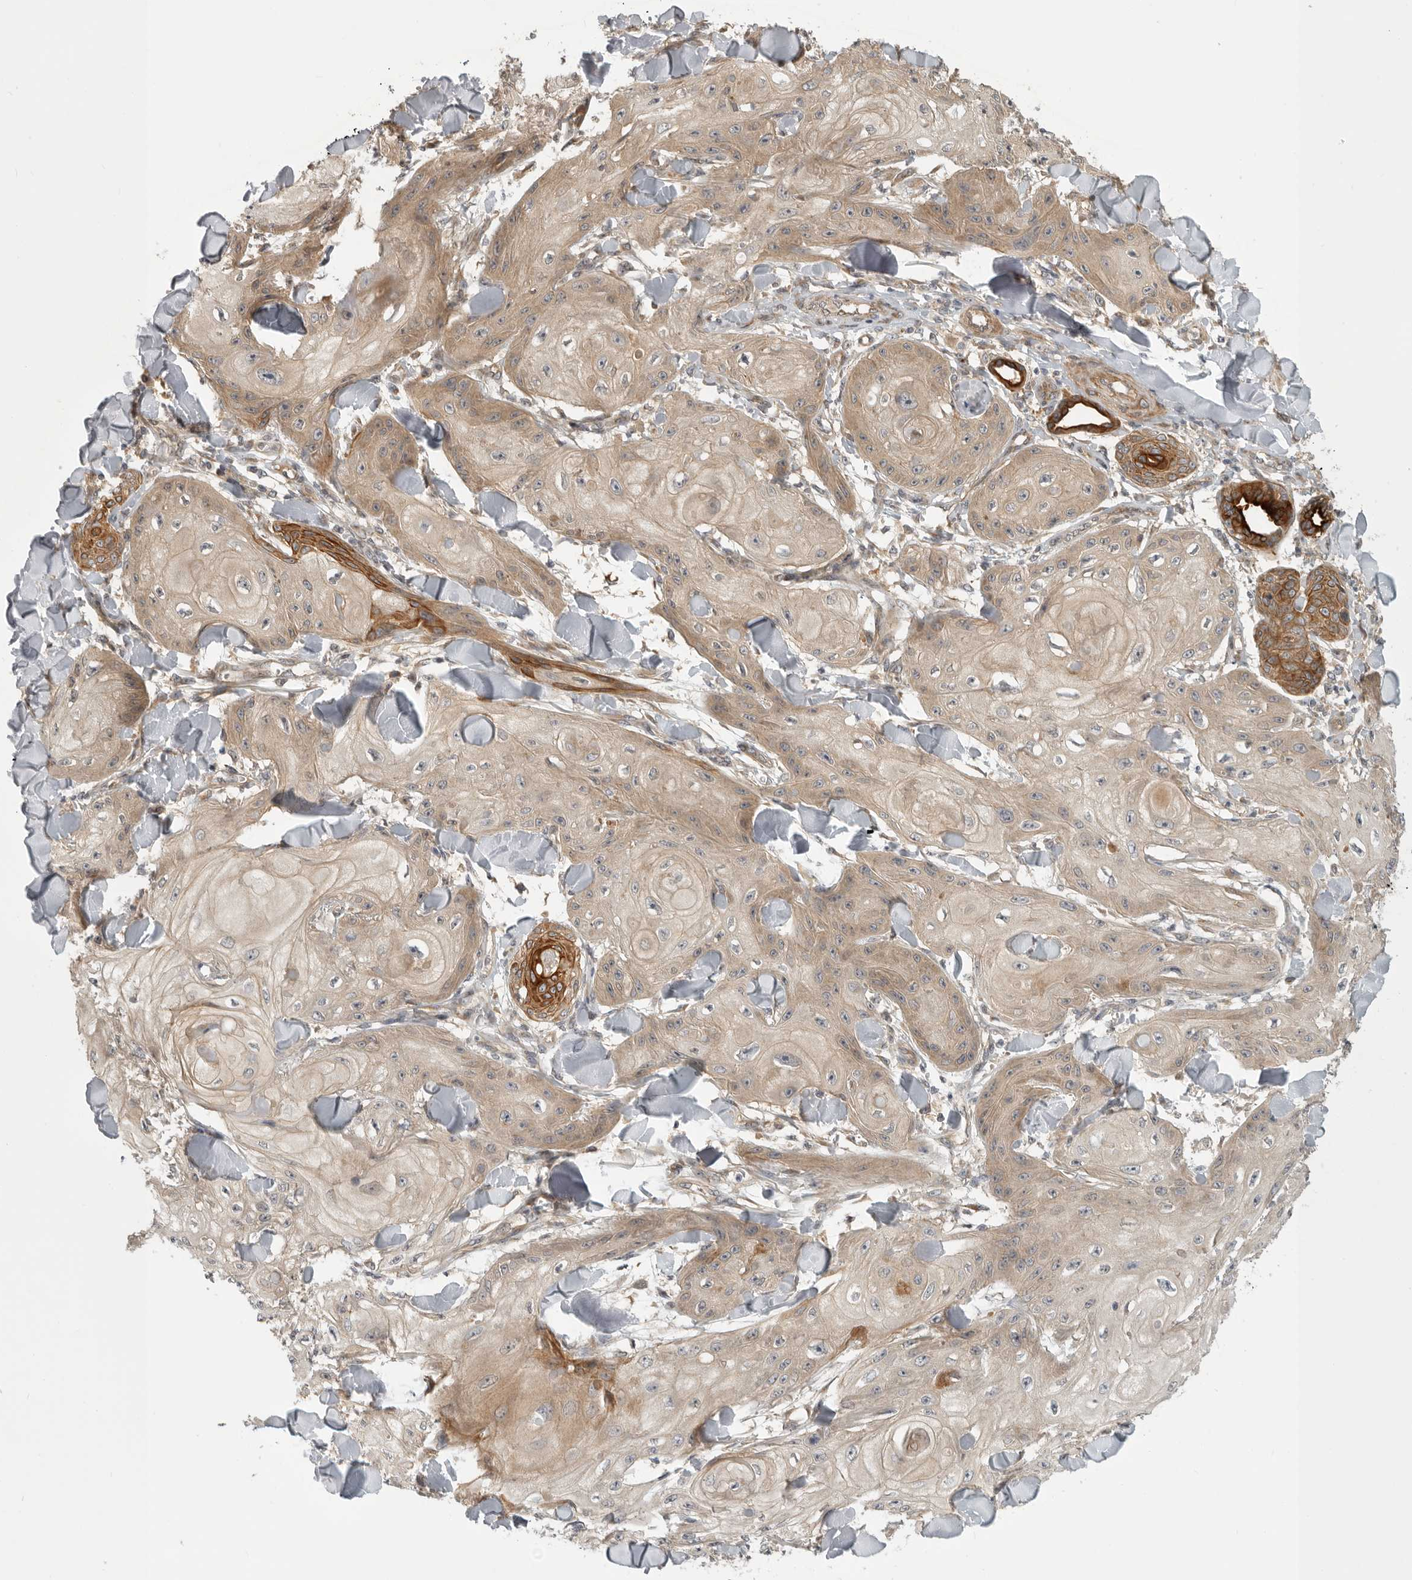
{"staining": {"intensity": "weak", "quantity": ">75%", "location": "cytoplasmic/membranous"}, "tissue": "skin cancer", "cell_type": "Tumor cells", "image_type": "cancer", "snomed": [{"axis": "morphology", "description": "Squamous cell carcinoma, NOS"}, {"axis": "topography", "description": "Skin"}], "caption": "Skin cancer stained with DAB (3,3'-diaminobenzidine) immunohistochemistry reveals low levels of weak cytoplasmic/membranous staining in approximately >75% of tumor cells. (IHC, brightfield microscopy, high magnification).", "gene": "CUEDC1", "patient": {"sex": "male", "age": 74}}